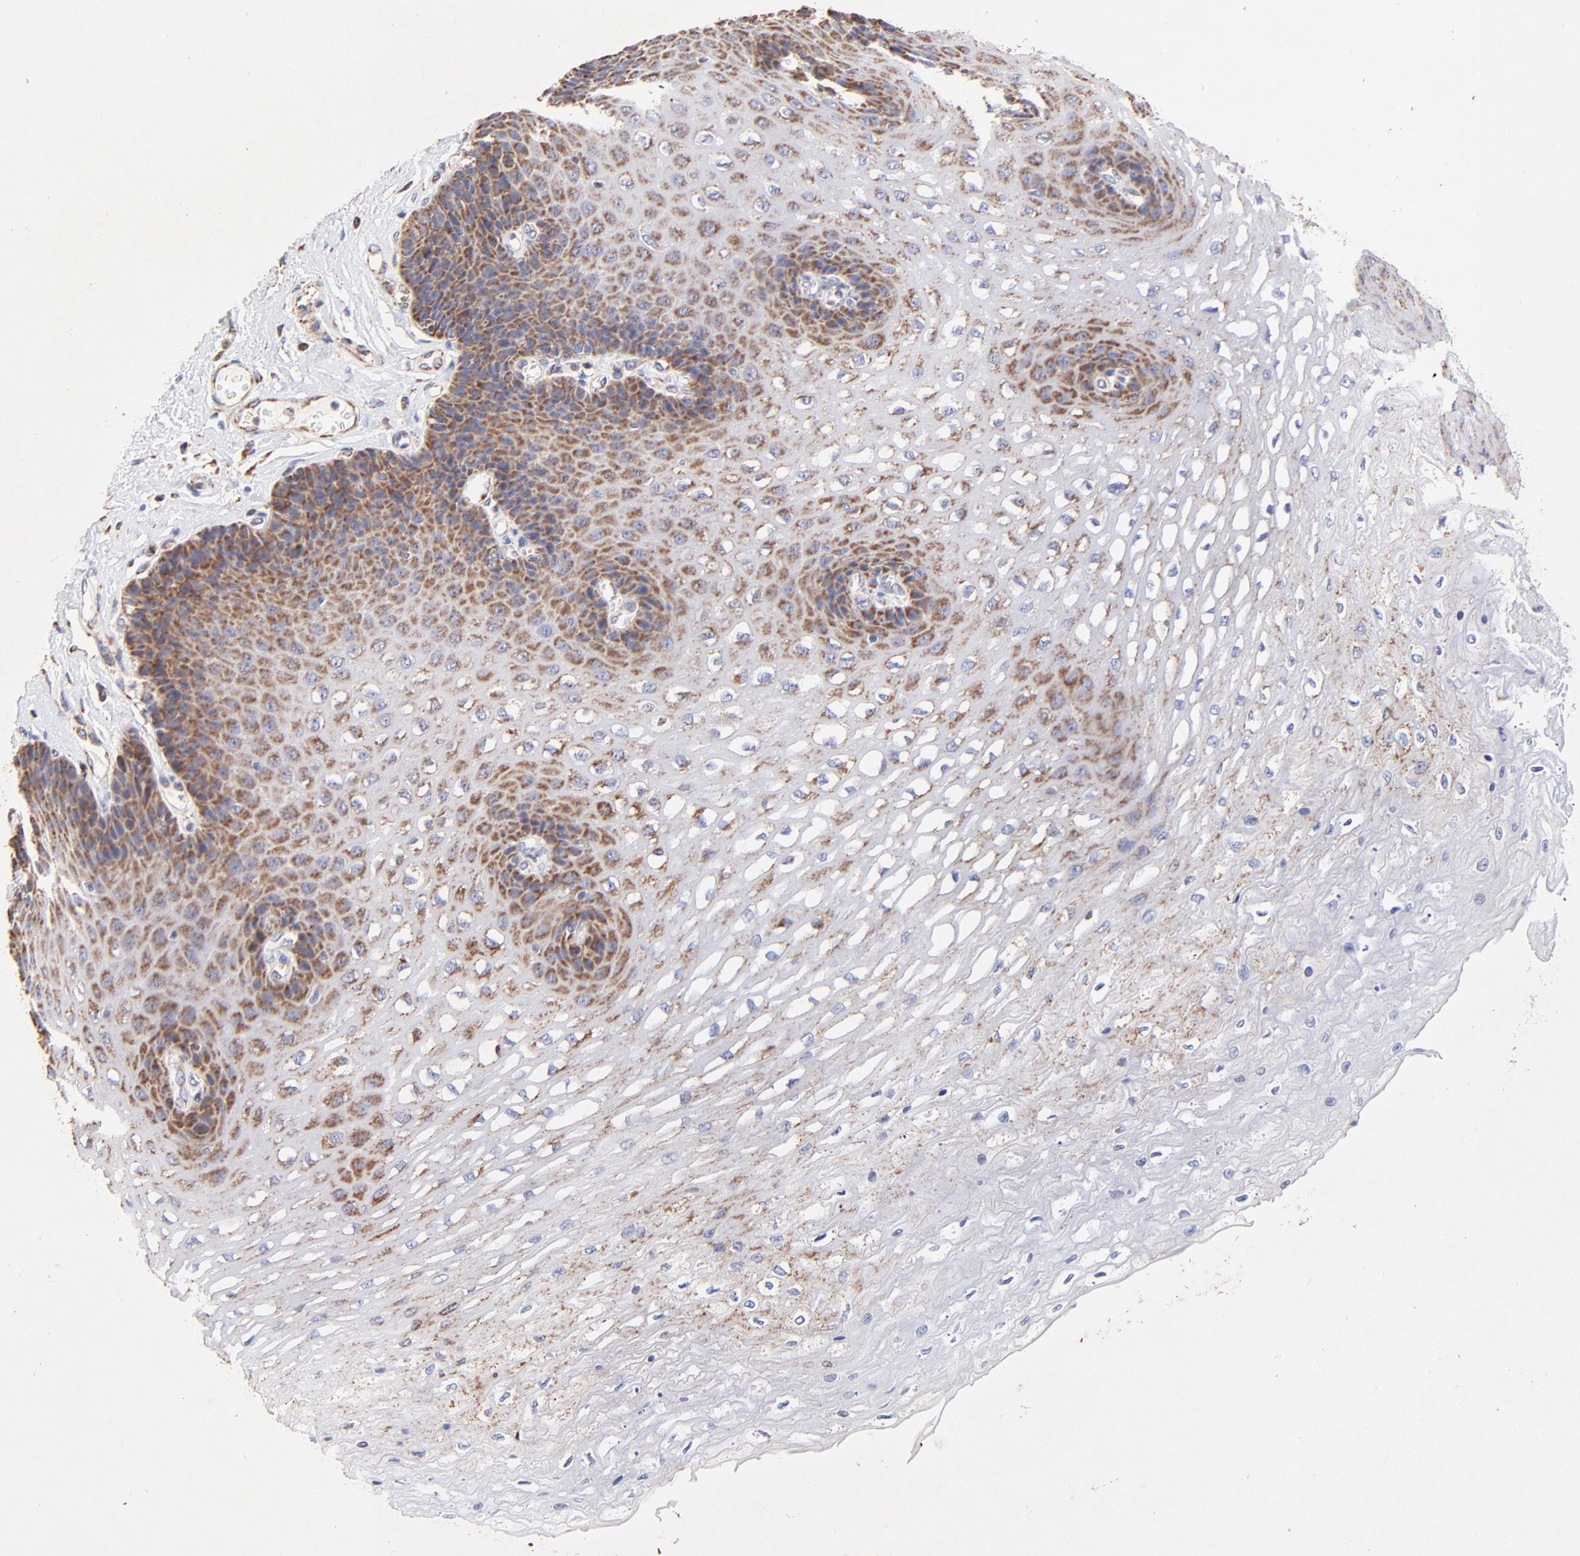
{"staining": {"intensity": "moderate", "quantity": "25%-75%", "location": "cytoplasmic/membranous"}, "tissue": "esophagus", "cell_type": "Squamous epithelial cells", "image_type": "normal", "snomed": [{"axis": "morphology", "description": "Normal tissue, NOS"}, {"axis": "topography", "description": "Esophagus"}], "caption": "IHC image of unremarkable esophagus: human esophagus stained using immunohistochemistry (IHC) reveals medium levels of moderate protein expression localized specifically in the cytoplasmic/membranous of squamous epithelial cells, appearing as a cytoplasmic/membranous brown color.", "gene": "SSBP1", "patient": {"sex": "female", "age": 72}}